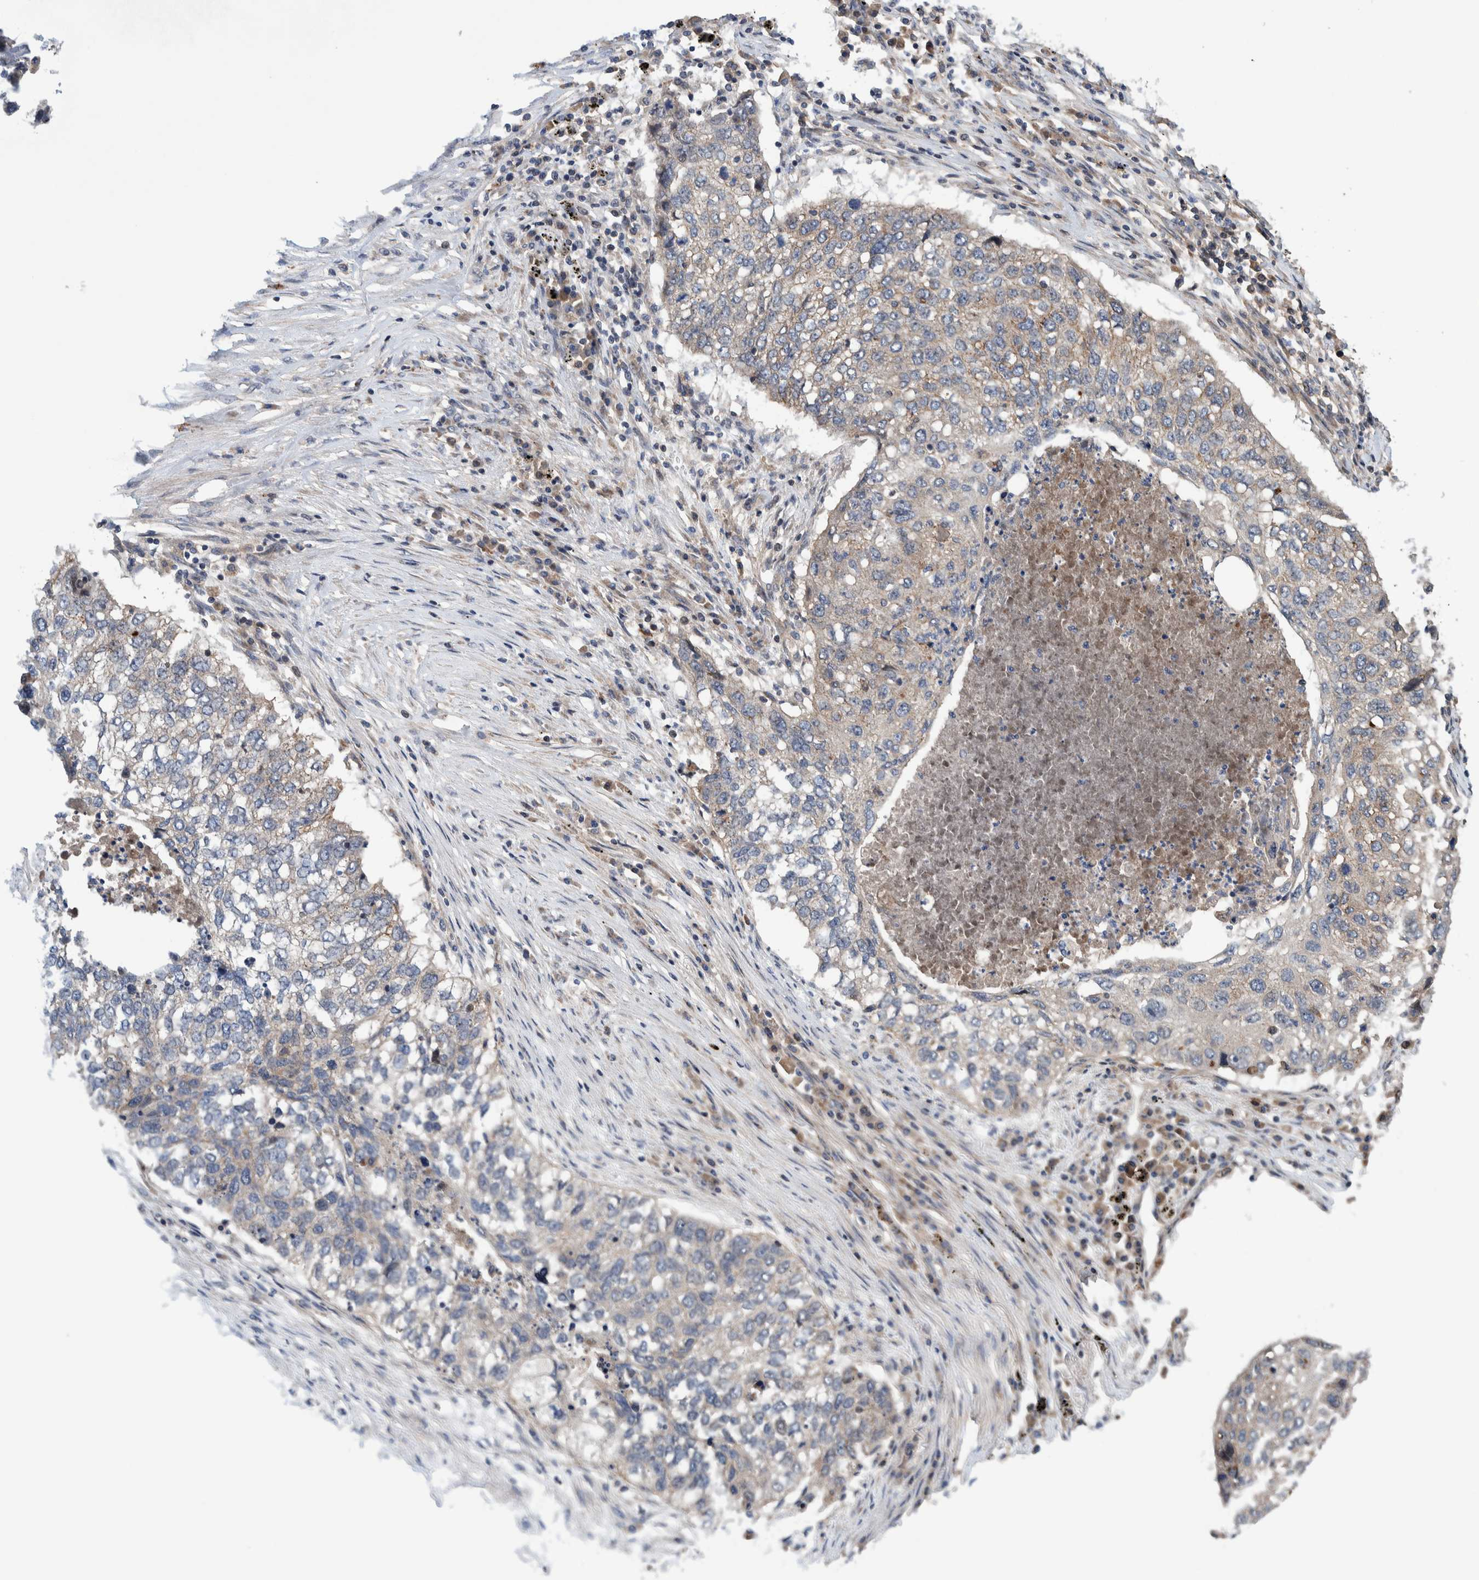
{"staining": {"intensity": "weak", "quantity": "<25%", "location": "cytoplasmic/membranous"}, "tissue": "lung cancer", "cell_type": "Tumor cells", "image_type": "cancer", "snomed": [{"axis": "morphology", "description": "Squamous cell carcinoma, NOS"}, {"axis": "topography", "description": "Lung"}], "caption": "Tumor cells are negative for protein expression in human squamous cell carcinoma (lung).", "gene": "PIK3R6", "patient": {"sex": "female", "age": 63}}